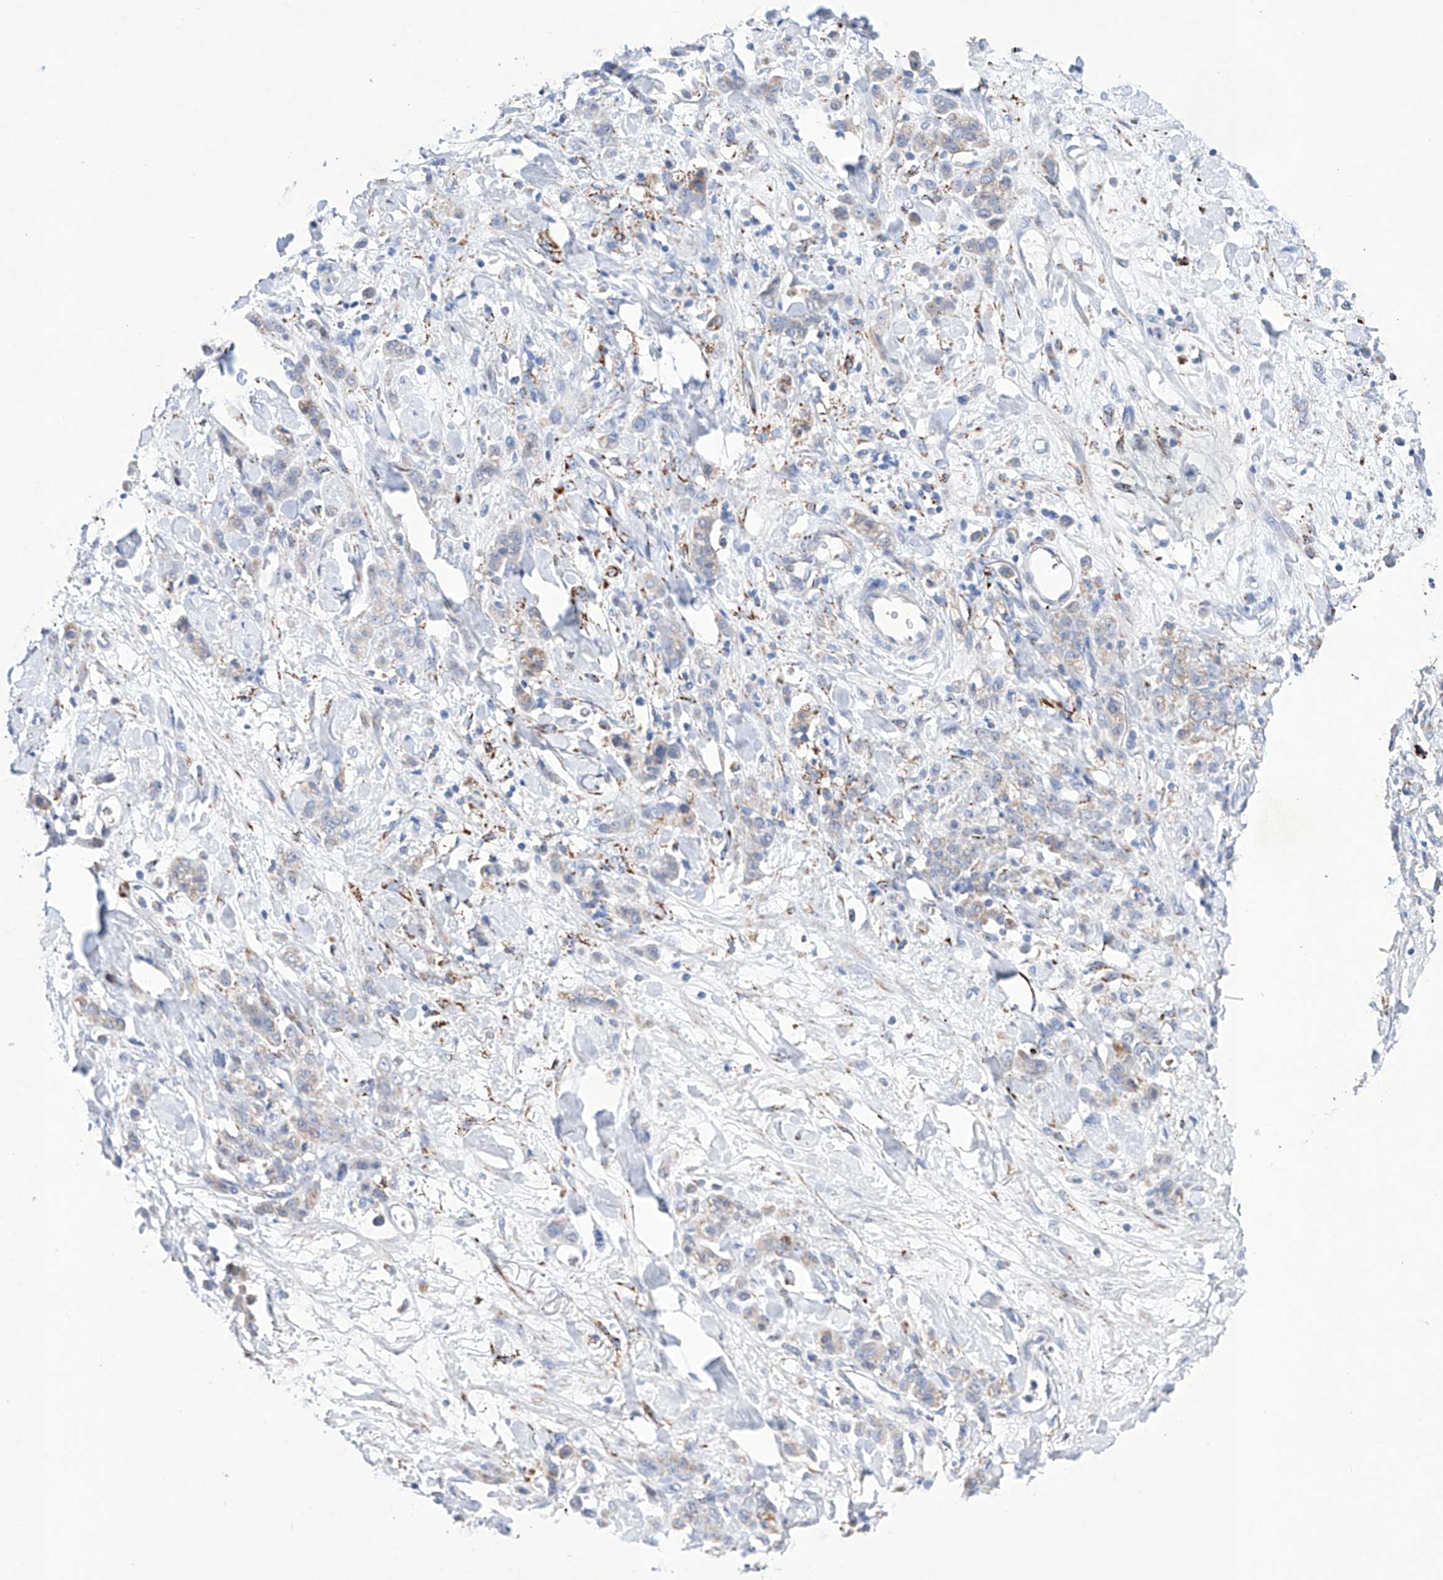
{"staining": {"intensity": "moderate", "quantity": "<25%", "location": "cytoplasmic/membranous"}, "tissue": "stomach cancer", "cell_type": "Tumor cells", "image_type": "cancer", "snomed": [{"axis": "morphology", "description": "Normal tissue, NOS"}, {"axis": "morphology", "description": "Adenocarcinoma, NOS"}, {"axis": "topography", "description": "Stomach"}], "caption": "Stomach cancer stained with a protein marker demonstrates moderate staining in tumor cells.", "gene": "NRROS", "patient": {"sex": "male", "age": 82}}